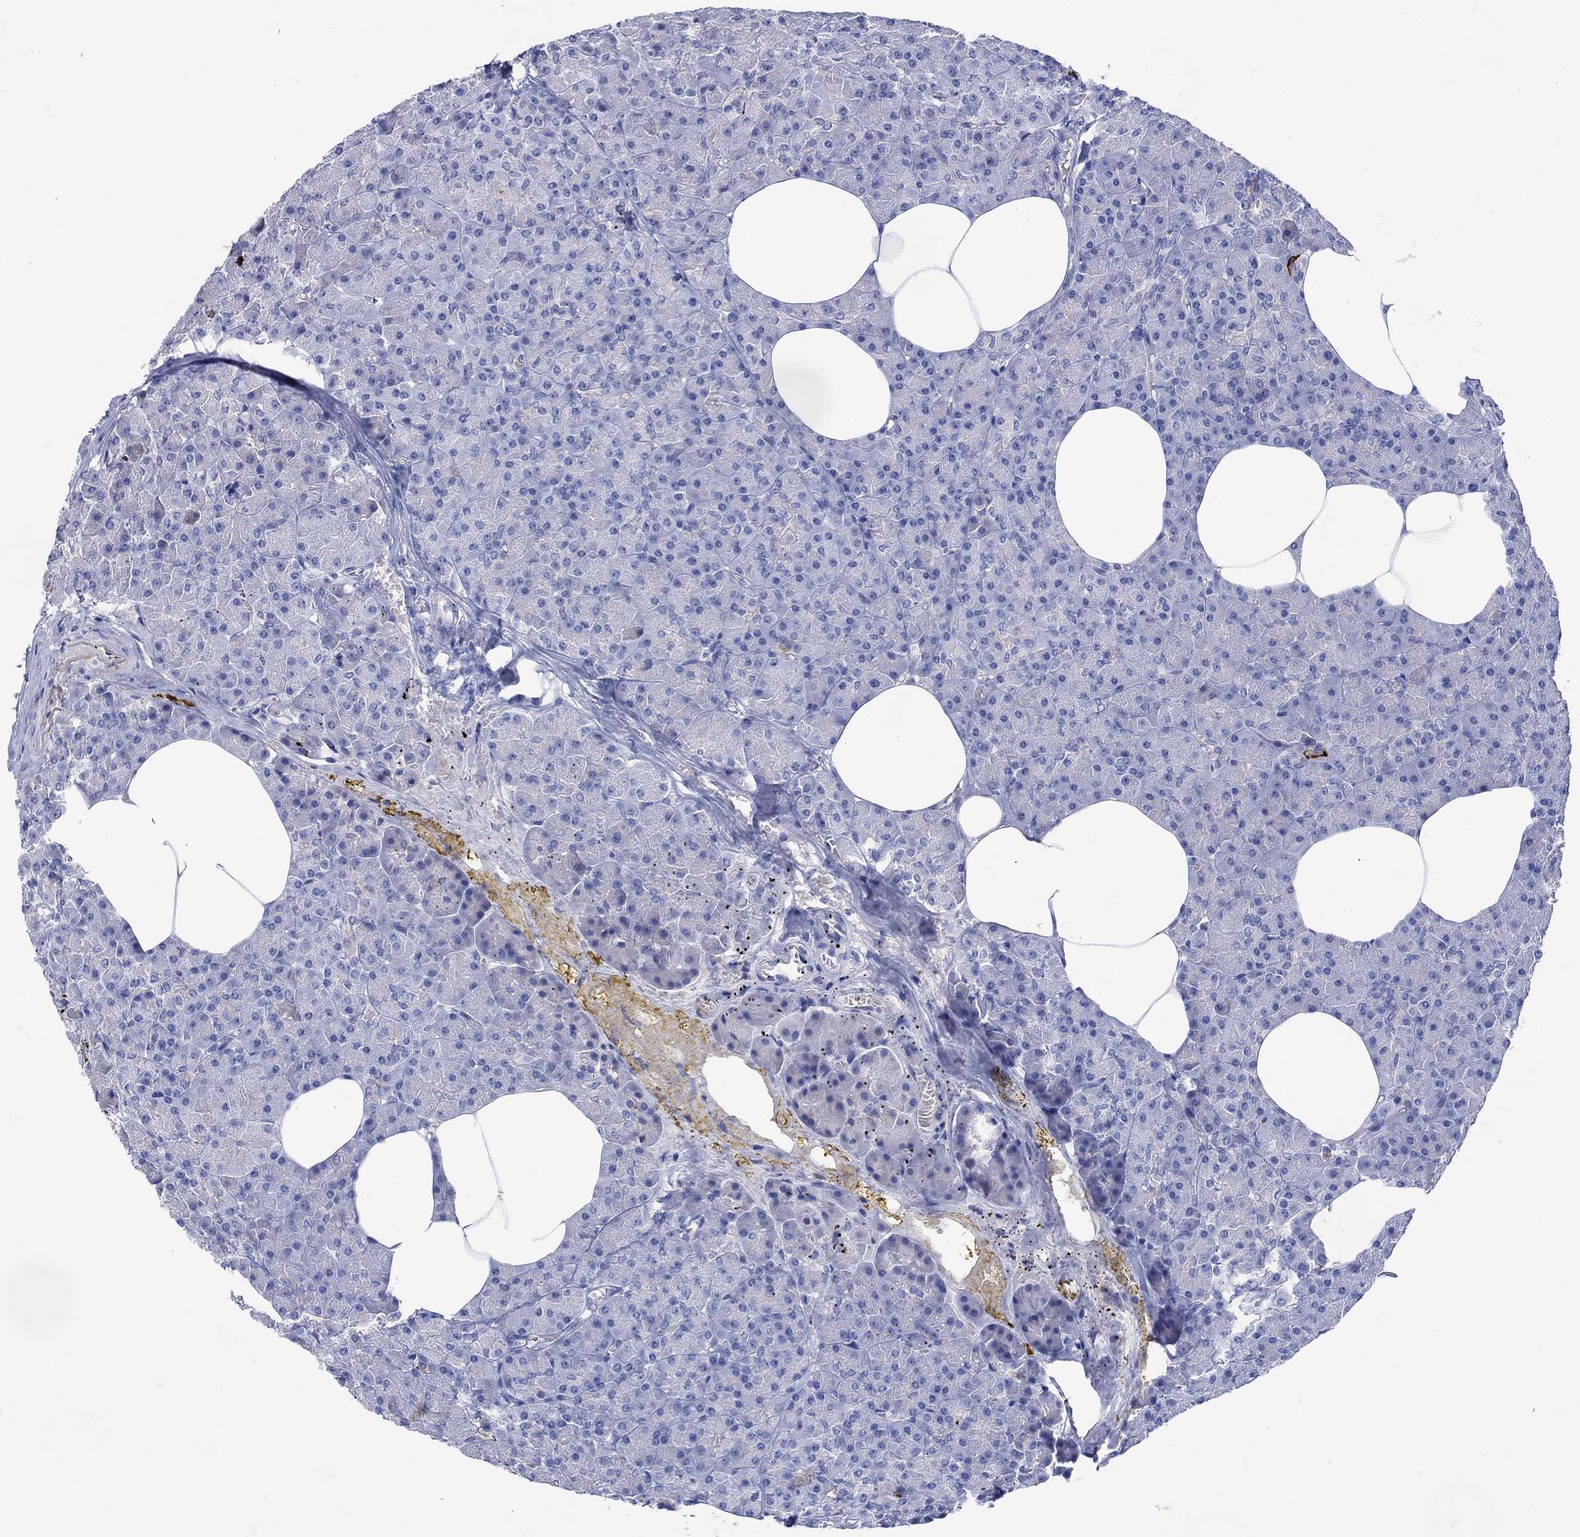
{"staining": {"intensity": "negative", "quantity": "none", "location": "none"}, "tissue": "pancreas", "cell_type": "Exocrine glandular cells", "image_type": "normal", "snomed": [{"axis": "morphology", "description": "Normal tissue, NOS"}, {"axis": "topography", "description": "Pancreas"}], "caption": "Protein analysis of normal pancreas displays no significant staining in exocrine glandular cells.", "gene": "ANKMY1", "patient": {"sex": "female", "age": 45}}